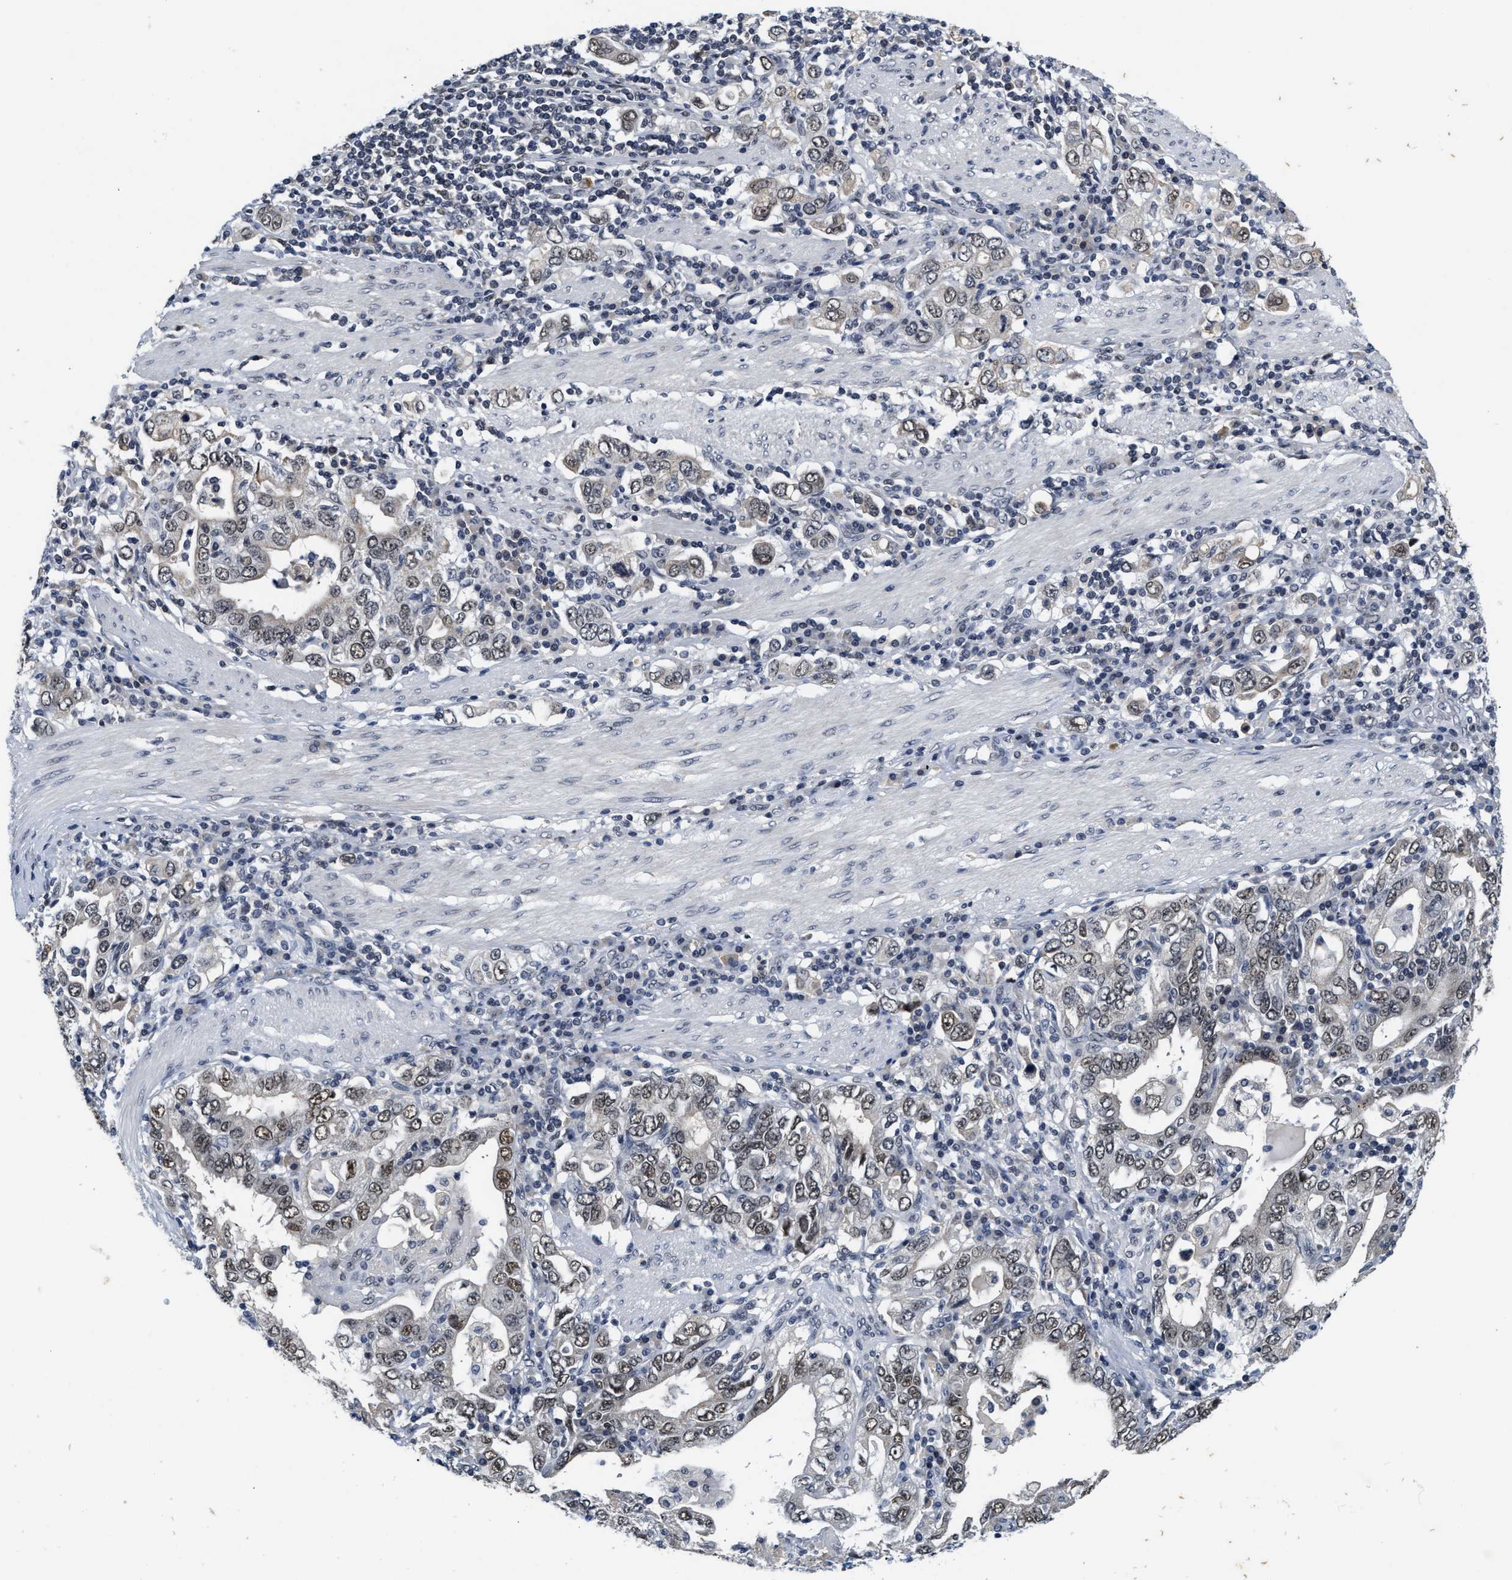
{"staining": {"intensity": "weak", "quantity": "<25%", "location": "nuclear"}, "tissue": "stomach cancer", "cell_type": "Tumor cells", "image_type": "cancer", "snomed": [{"axis": "morphology", "description": "Adenocarcinoma, NOS"}, {"axis": "topography", "description": "Stomach, upper"}], "caption": "The histopathology image displays no staining of tumor cells in stomach adenocarcinoma.", "gene": "INIP", "patient": {"sex": "male", "age": 62}}